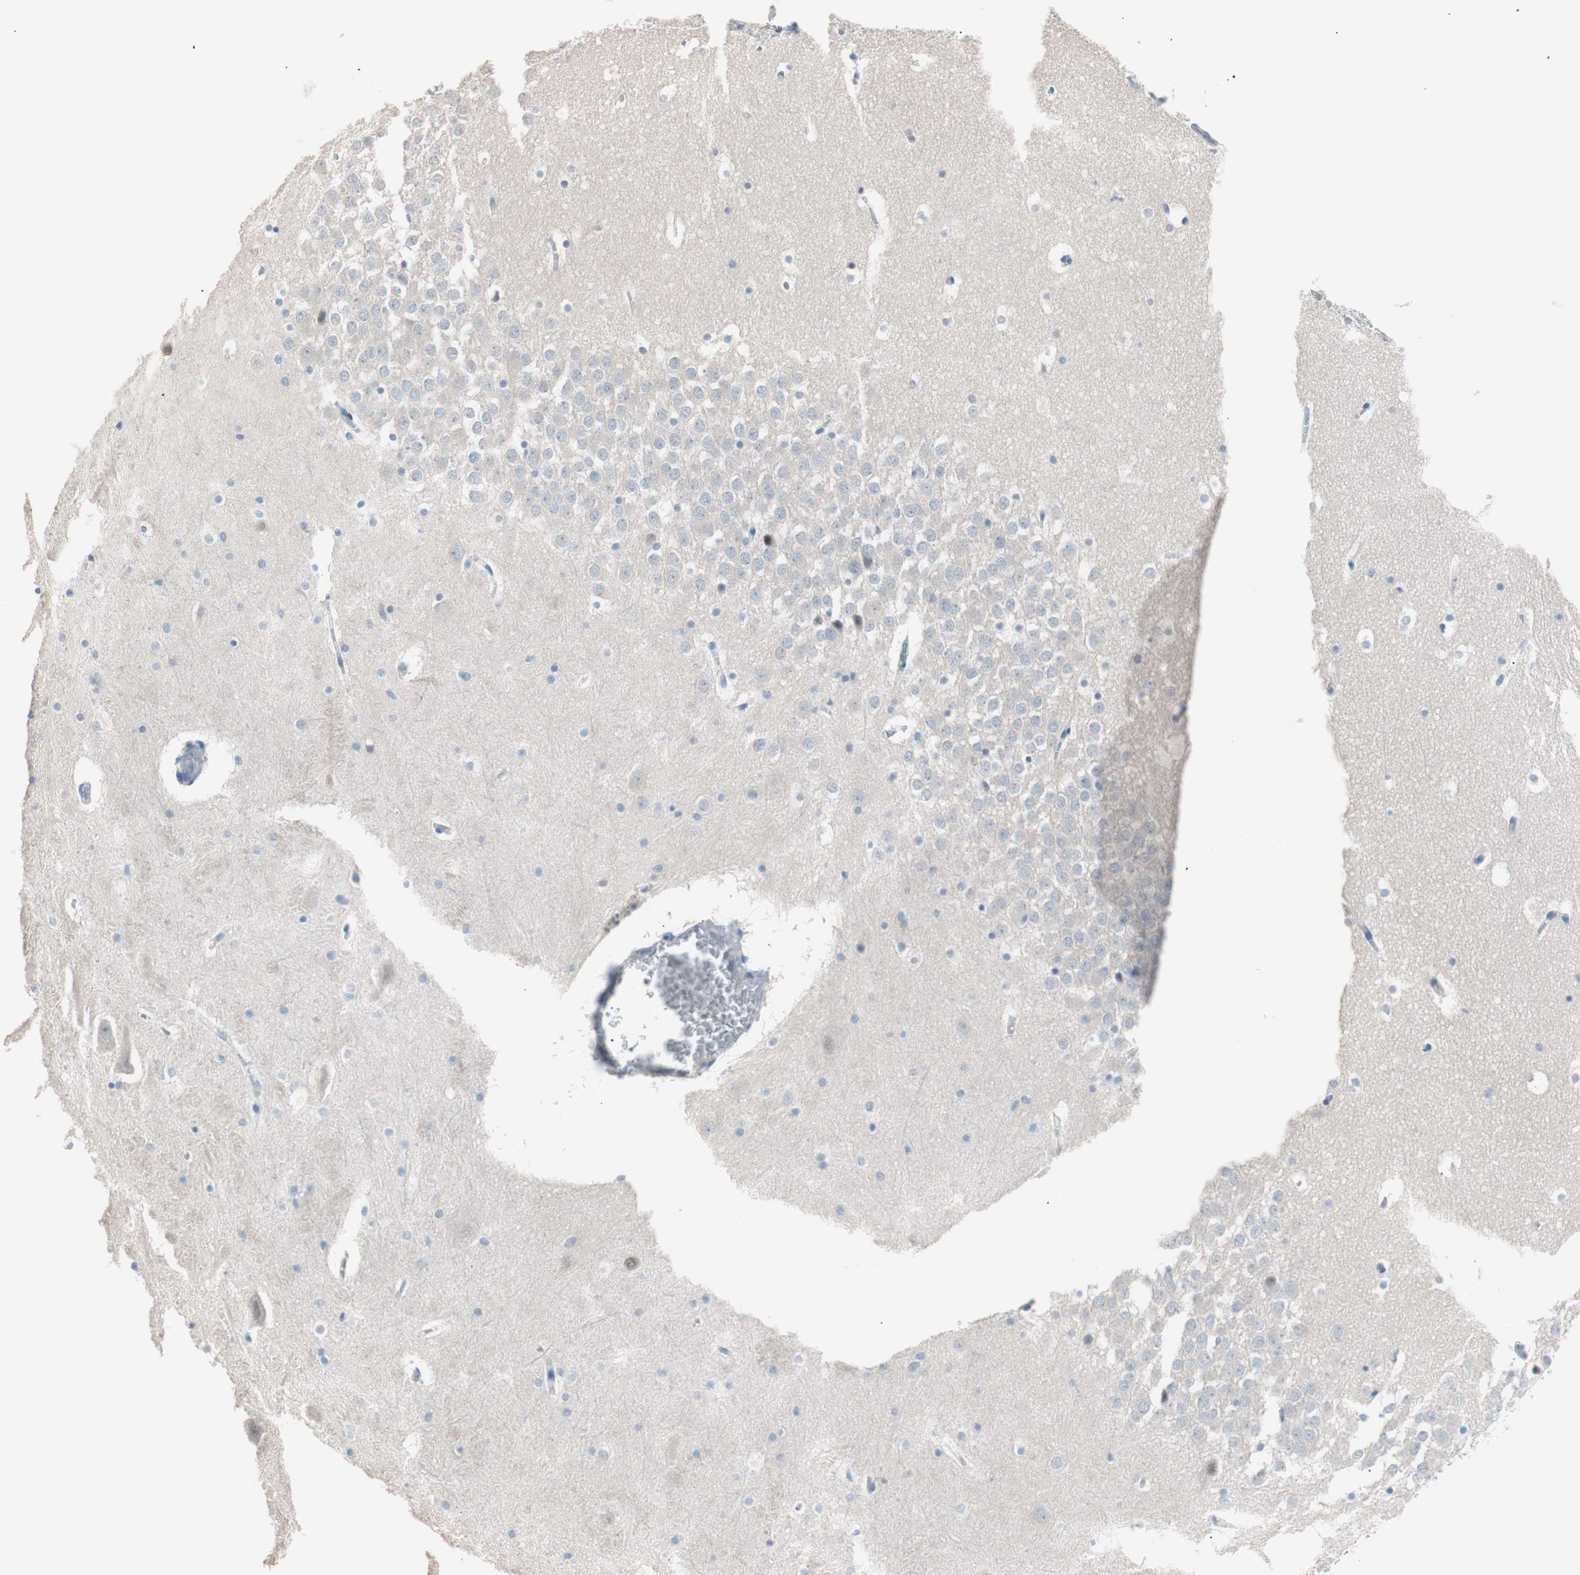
{"staining": {"intensity": "negative", "quantity": "none", "location": "none"}, "tissue": "hippocampus", "cell_type": "Glial cells", "image_type": "normal", "snomed": [{"axis": "morphology", "description": "Normal tissue, NOS"}, {"axis": "topography", "description": "Hippocampus"}], "caption": "Glial cells show no significant expression in benign hippocampus.", "gene": "VIL1", "patient": {"sex": "male", "age": 45}}